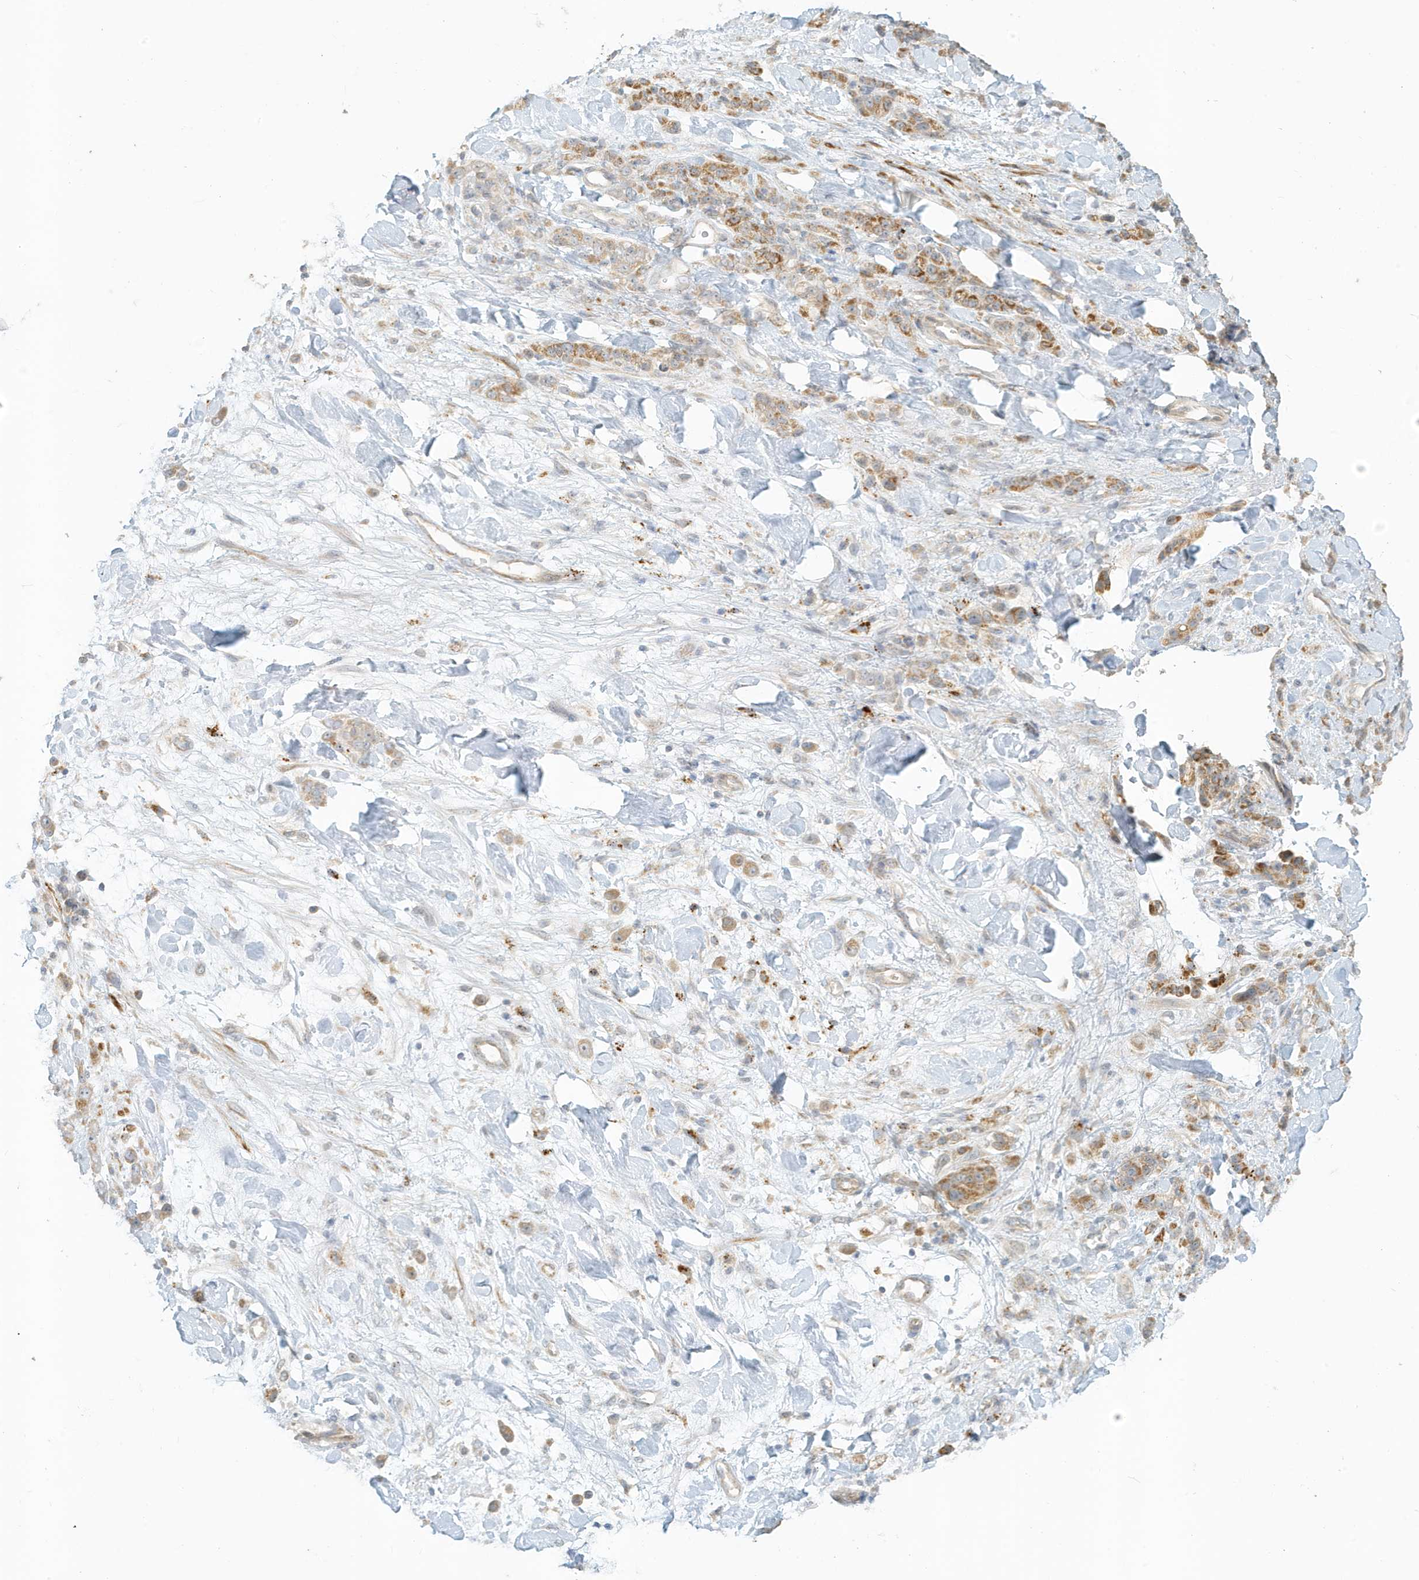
{"staining": {"intensity": "moderate", "quantity": ">75%", "location": "cytoplasmic/membranous"}, "tissue": "stomach cancer", "cell_type": "Tumor cells", "image_type": "cancer", "snomed": [{"axis": "morphology", "description": "Normal tissue, NOS"}, {"axis": "morphology", "description": "Adenocarcinoma, NOS"}, {"axis": "topography", "description": "Stomach"}], "caption": "High-magnification brightfield microscopy of stomach cancer stained with DAB (3,3'-diaminobenzidine) (brown) and counterstained with hematoxylin (blue). tumor cells exhibit moderate cytoplasmic/membranous expression is present in approximately>75% of cells. The protein is stained brown, and the nuclei are stained in blue (DAB (3,3'-diaminobenzidine) IHC with brightfield microscopy, high magnification).", "gene": "MCOLN1", "patient": {"sex": "male", "age": 82}}